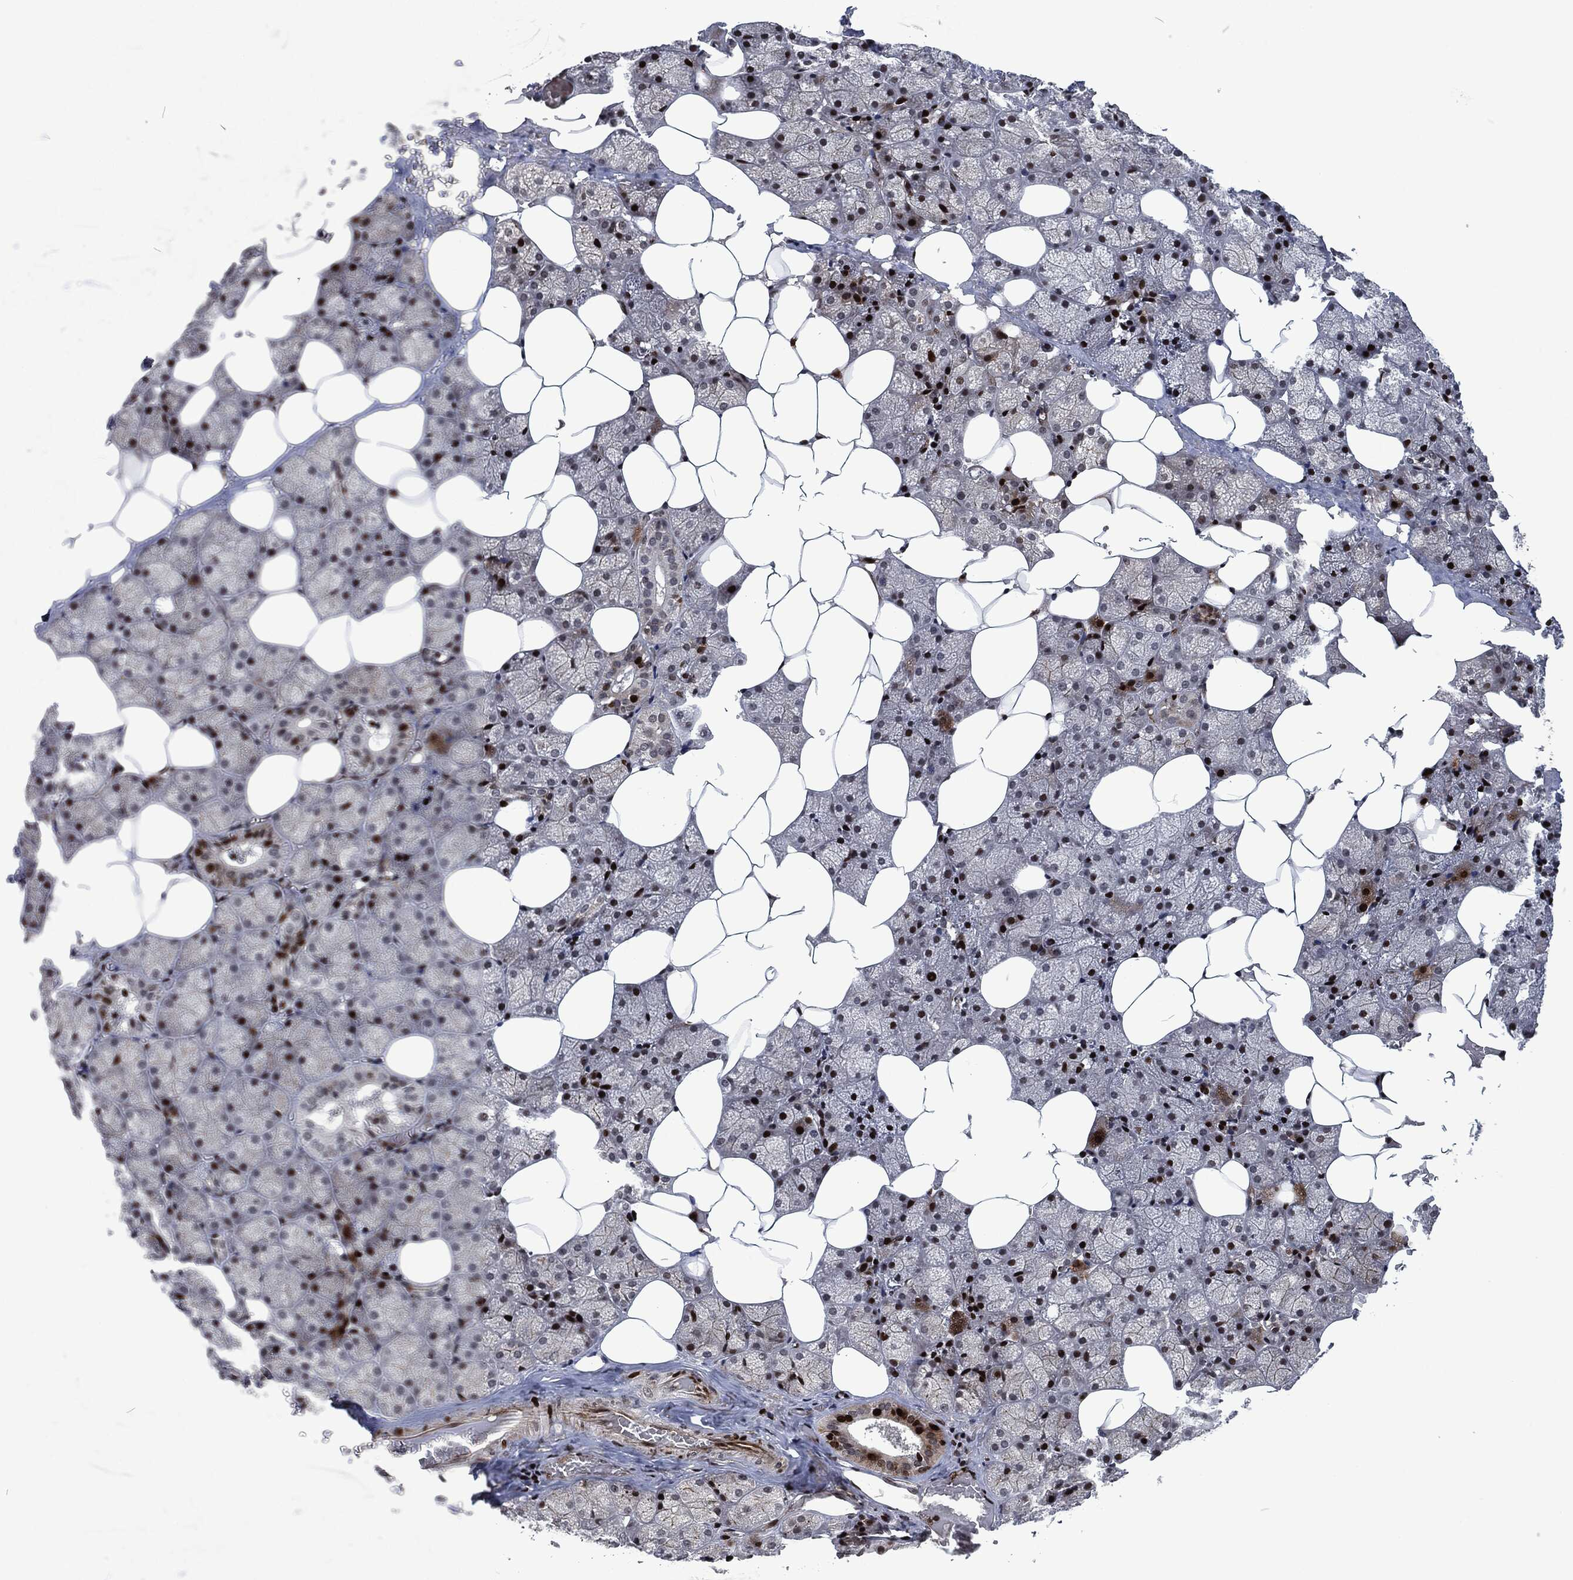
{"staining": {"intensity": "strong", "quantity": "<25%", "location": "nuclear"}, "tissue": "salivary gland", "cell_type": "Glandular cells", "image_type": "normal", "snomed": [{"axis": "morphology", "description": "Normal tissue, NOS"}, {"axis": "topography", "description": "Salivary gland"}], "caption": "Immunohistochemical staining of unremarkable salivary gland shows medium levels of strong nuclear expression in about <25% of glandular cells.", "gene": "EGFR", "patient": {"sex": "male", "age": 38}}